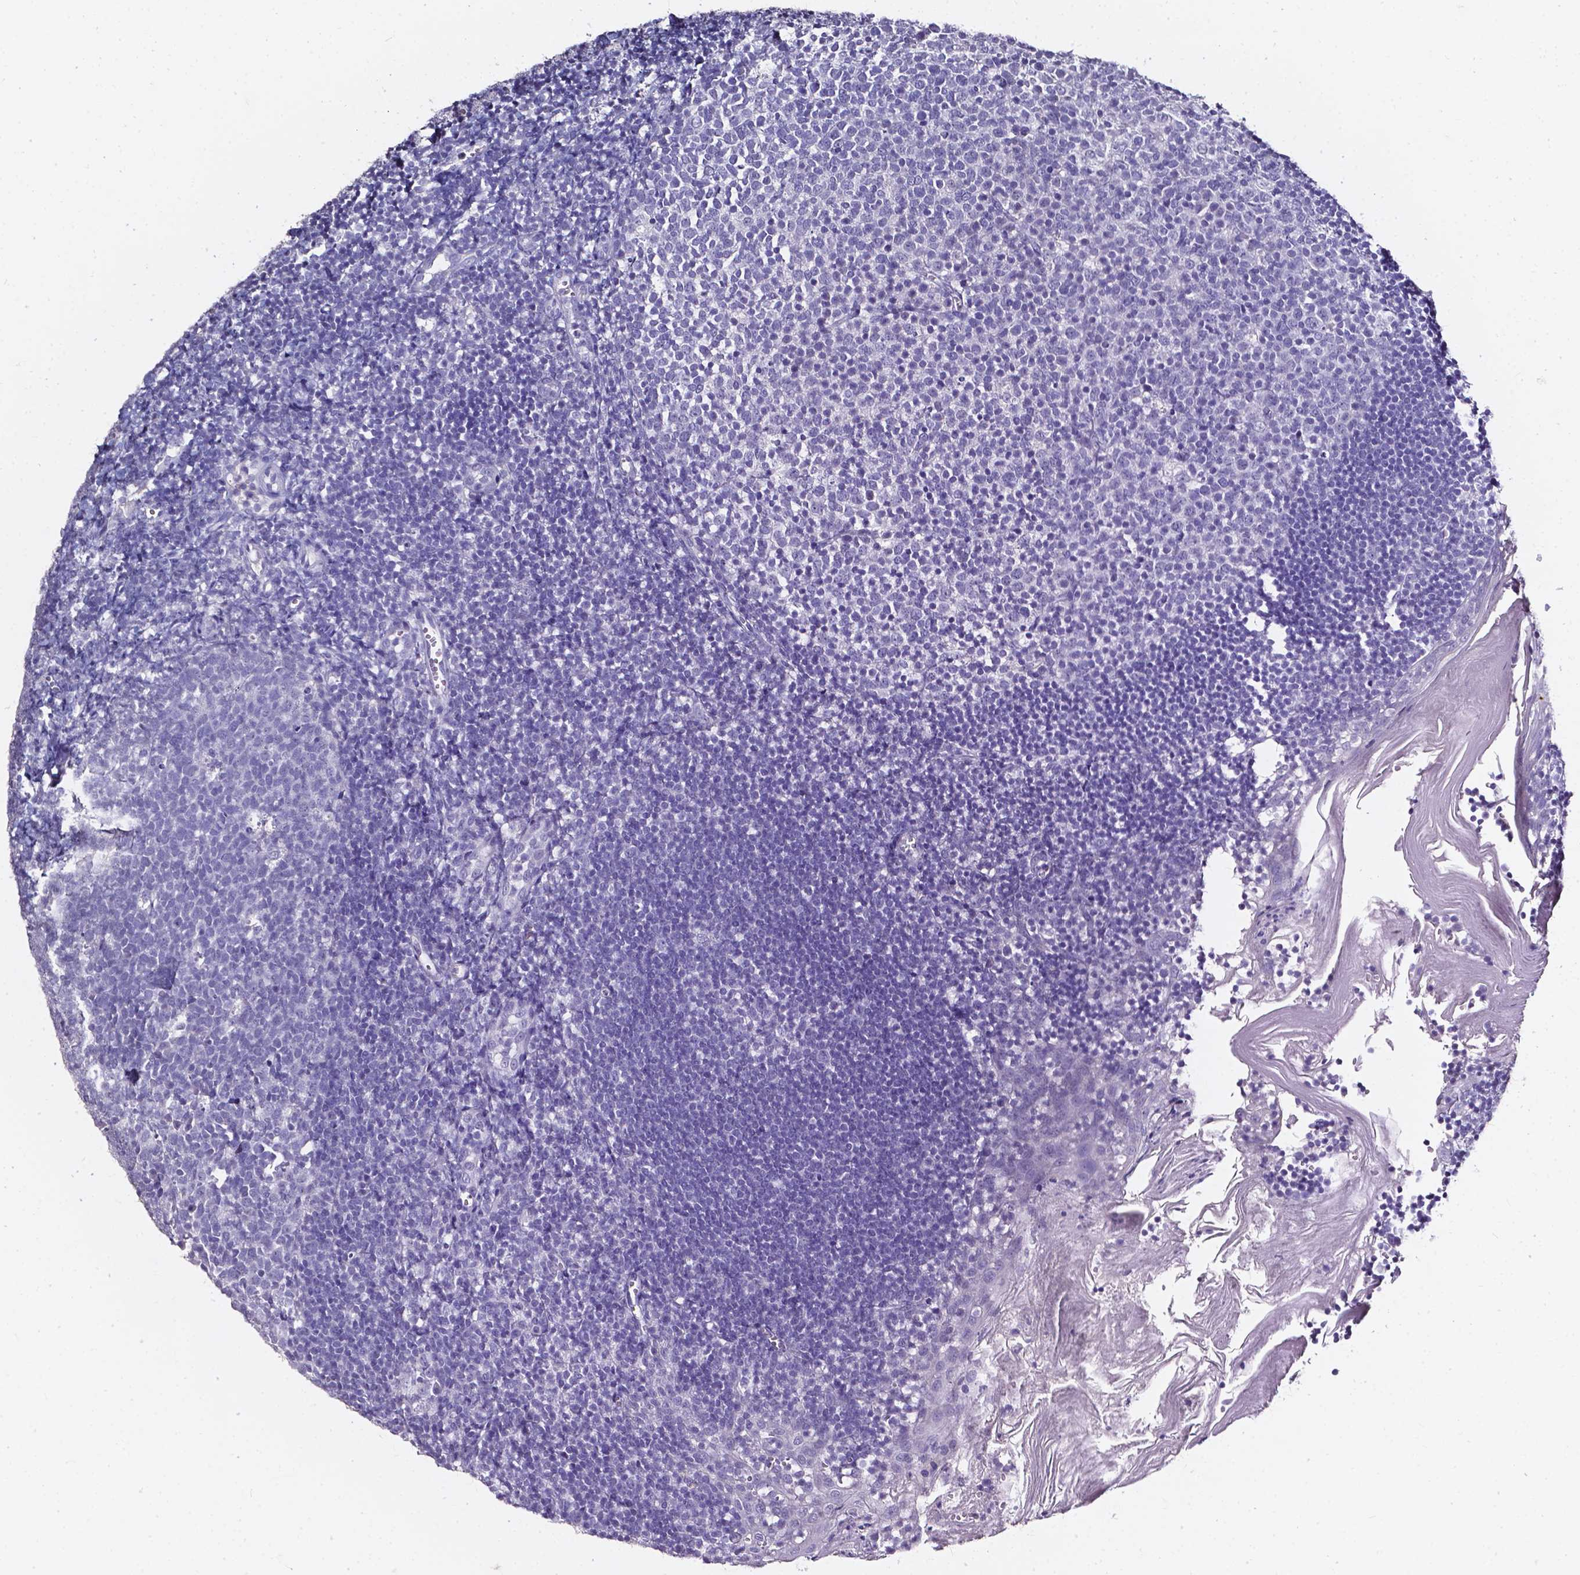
{"staining": {"intensity": "negative", "quantity": "none", "location": "none"}, "tissue": "lymph node", "cell_type": "Germinal center cells", "image_type": "normal", "snomed": [{"axis": "morphology", "description": "Normal tissue, NOS"}, {"axis": "topography", "description": "Lymph node"}], "caption": "There is no significant positivity in germinal center cells of lymph node. The staining was performed using DAB (3,3'-diaminobenzidine) to visualize the protein expression in brown, while the nuclei were stained in blue with hematoxylin (Magnification: 20x).", "gene": "DEFA5", "patient": {"sex": "female", "age": 21}}